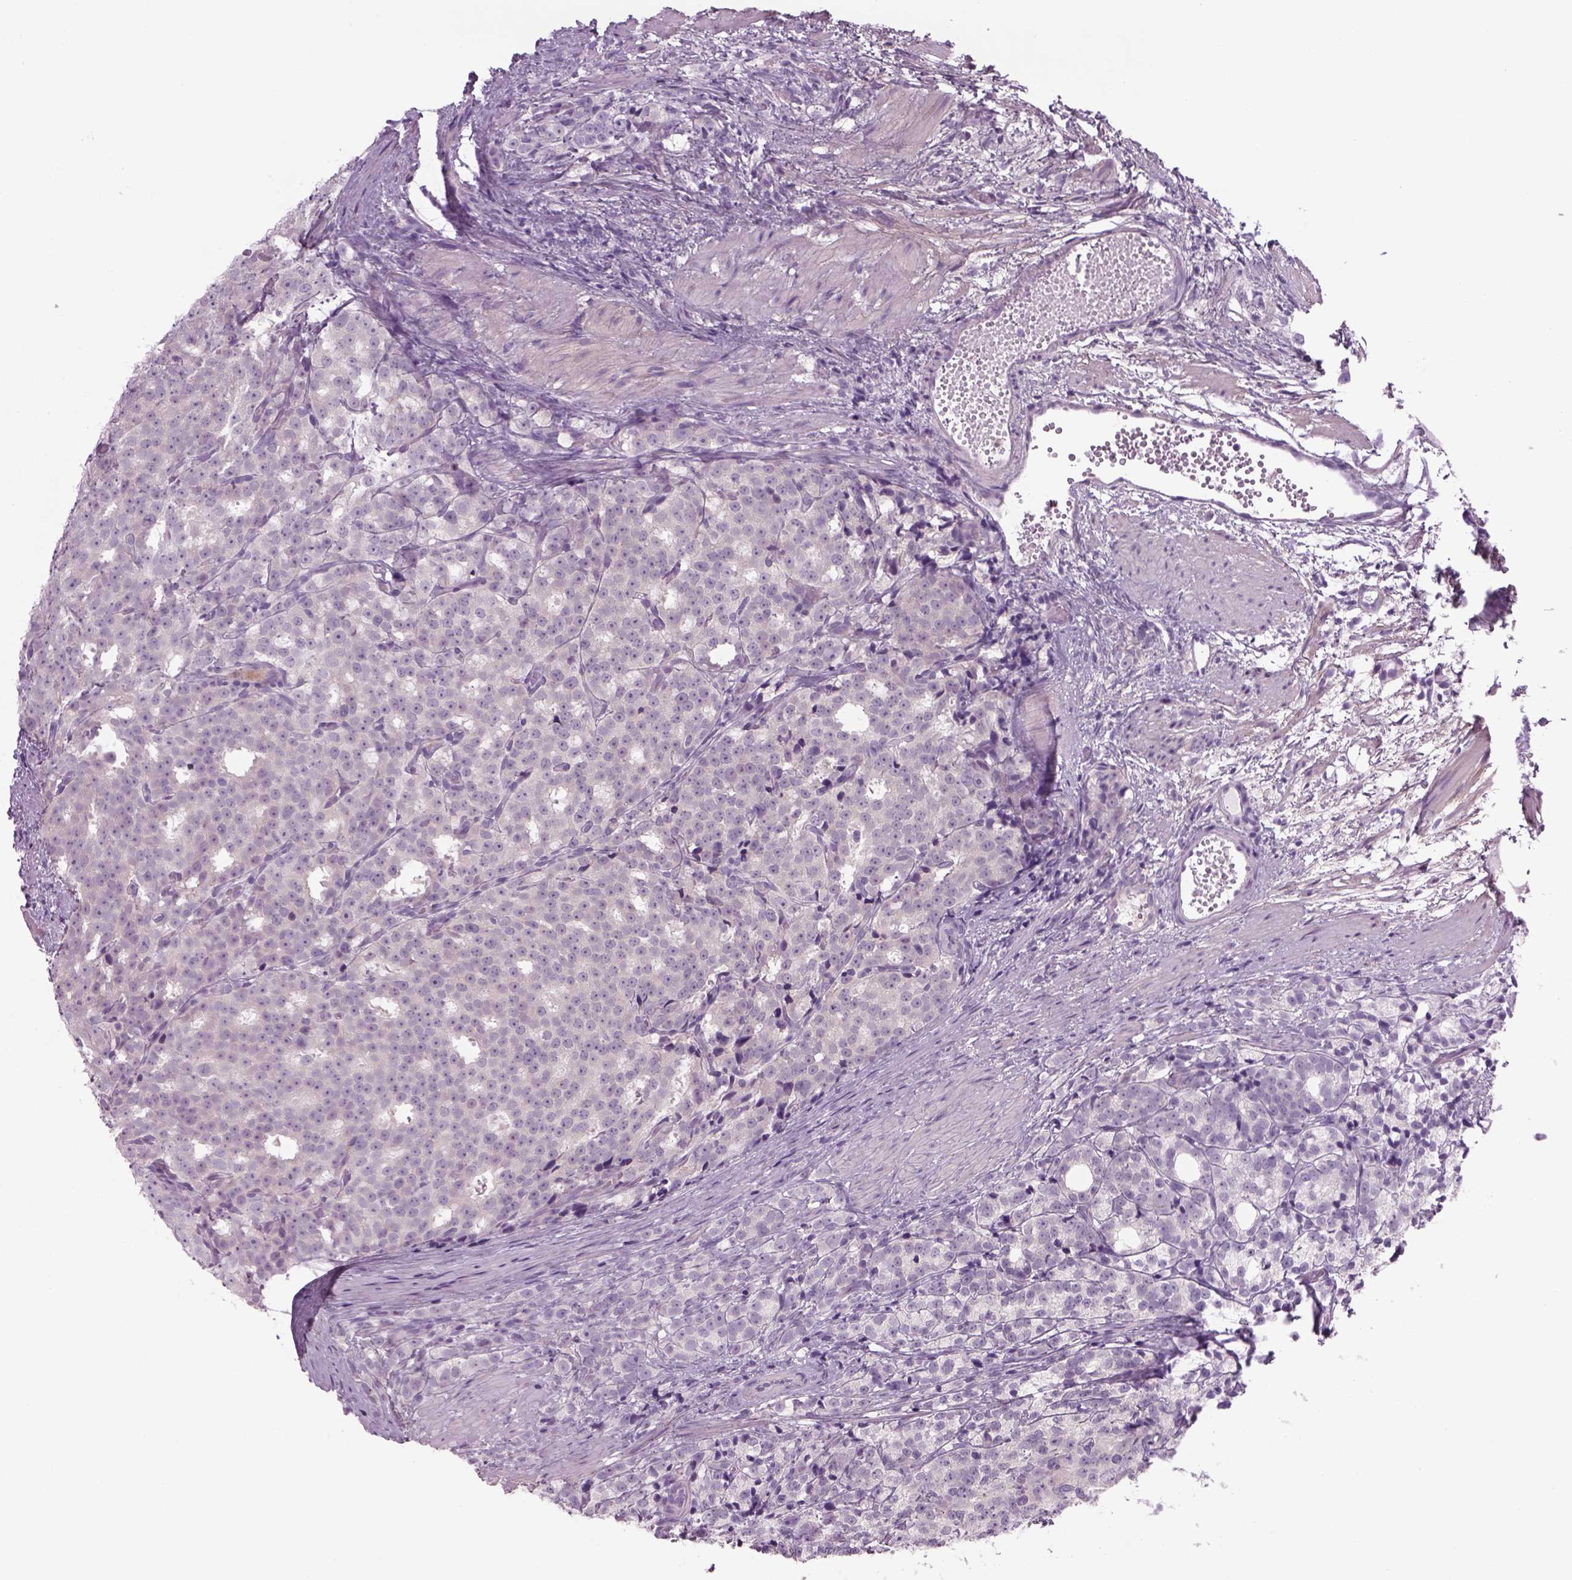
{"staining": {"intensity": "negative", "quantity": "none", "location": "none"}, "tissue": "prostate cancer", "cell_type": "Tumor cells", "image_type": "cancer", "snomed": [{"axis": "morphology", "description": "Adenocarcinoma, High grade"}, {"axis": "topography", "description": "Prostate"}], "caption": "Protein analysis of high-grade adenocarcinoma (prostate) exhibits no significant positivity in tumor cells.", "gene": "MDH1B", "patient": {"sex": "male", "age": 53}}